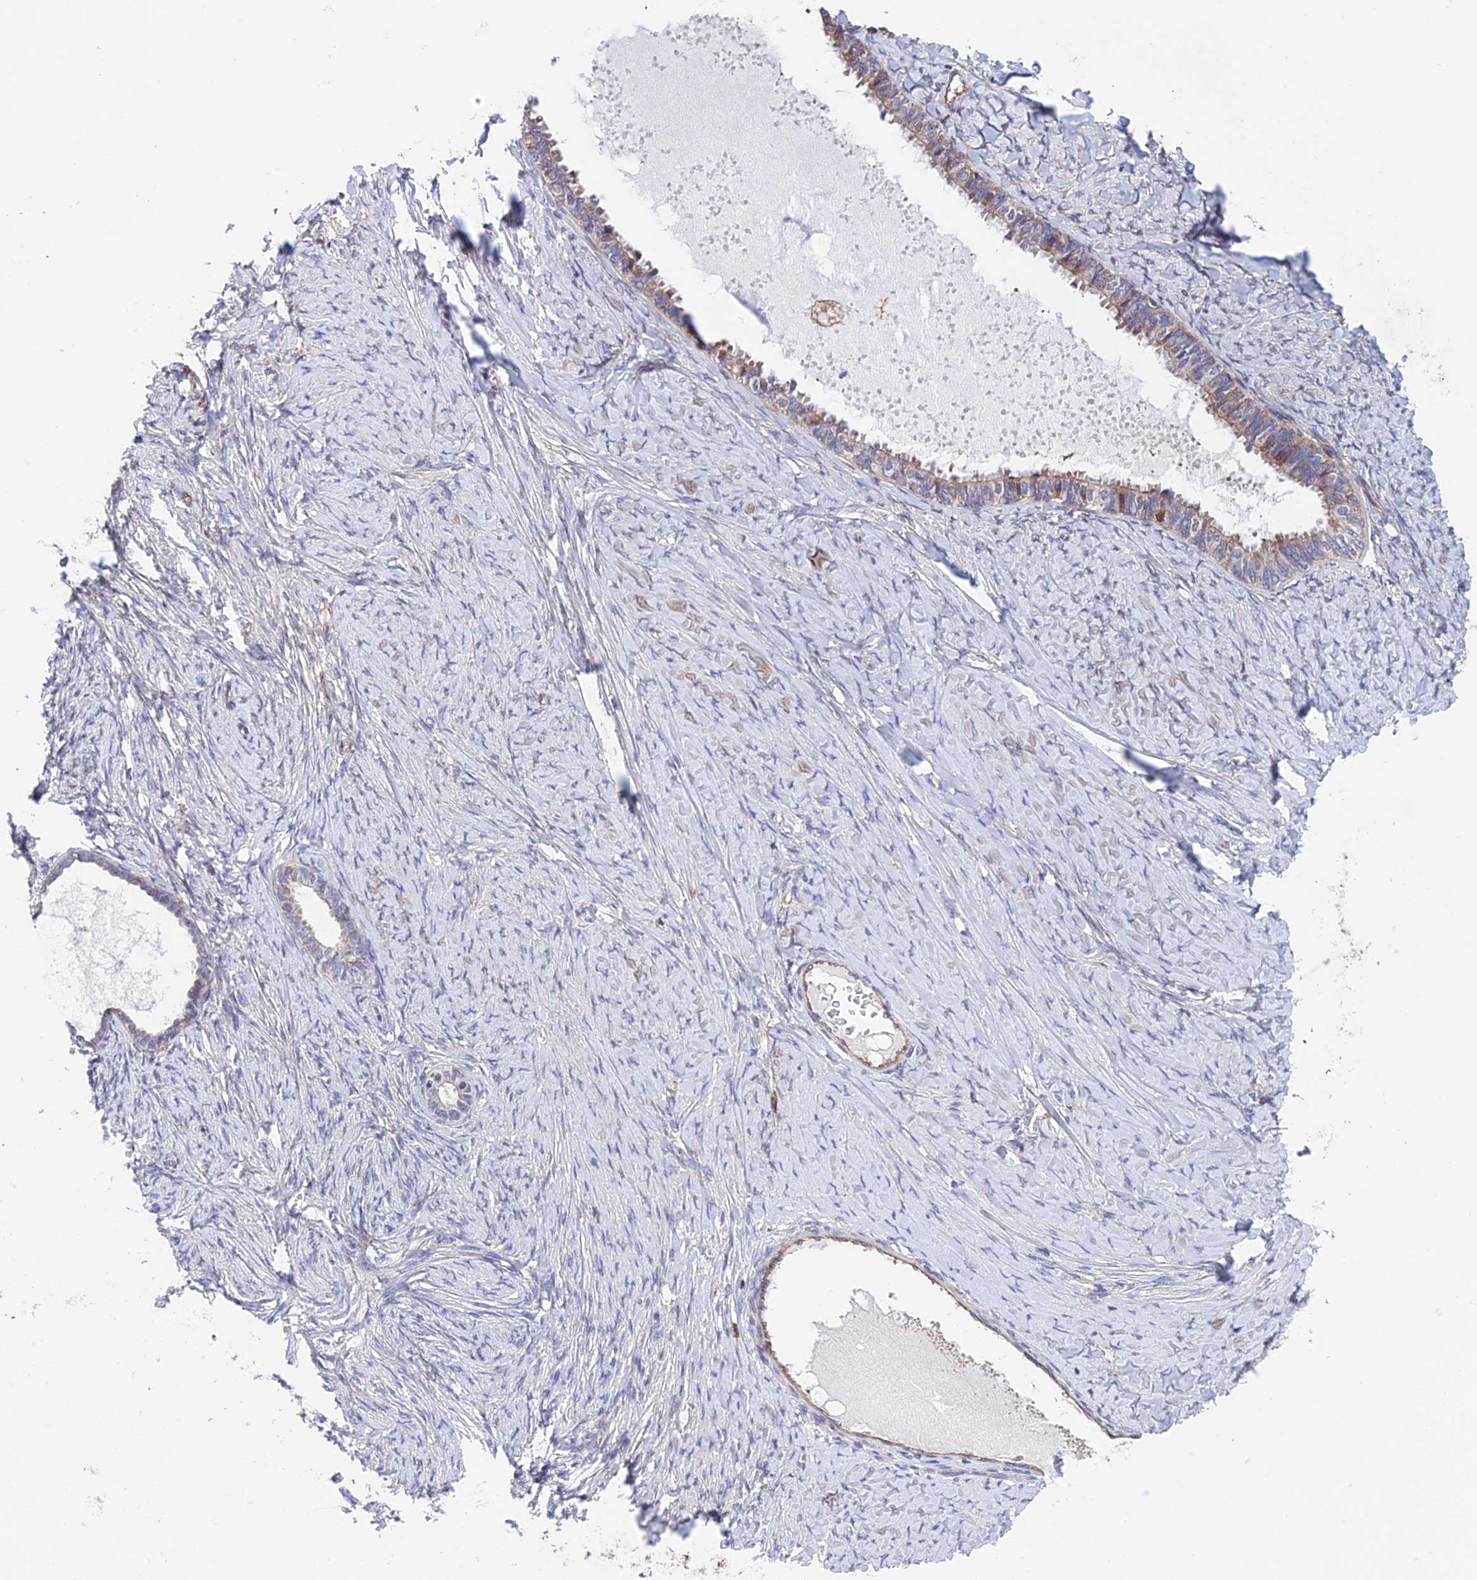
{"staining": {"intensity": "weak", "quantity": ">75%", "location": "cytoplasmic/membranous"}, "tissue": "ovarian cancer", "cell_type": "Tumor cells", "image_type": "cancer", "snomed": [{"axis": "morphology", "description": "Cystadenocarcinoma, serous, NOS"}, {"axis": "topography", "description": "Ovary"}], "caption": "Protein expression analysis of human ovarian serous cystadenocarcinoma reveals weak cytoplasmic/membranous staining in about >75% of tumor cells. (DAB IHC with brightfield microscopy, high magnification).", "gene": "NUDT16L1", "patient": {"sex": "female", "age": 79}}